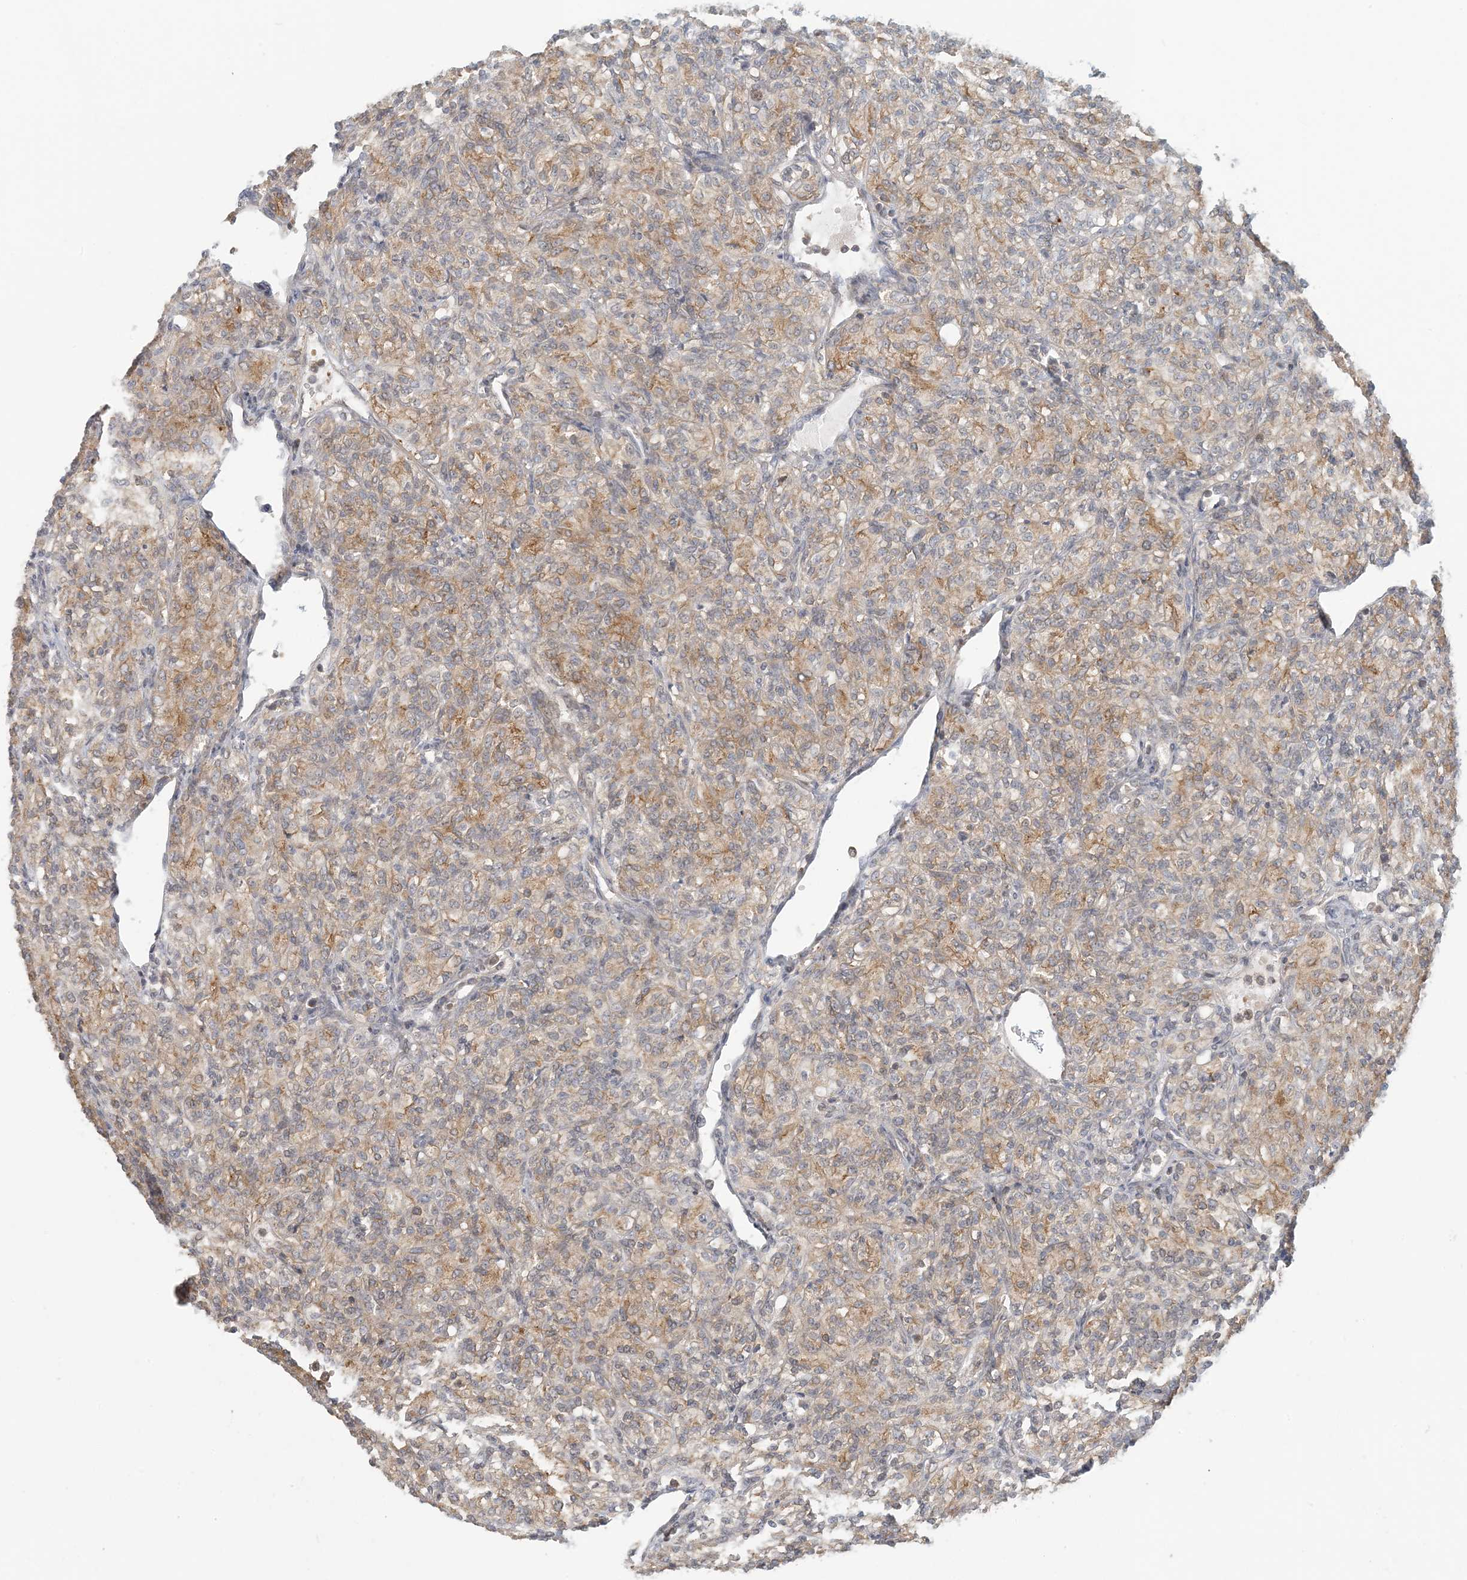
{"staining": {"intensity": "weak", "quantity": "25%-75%", "location": "cytoplasmic/membranous"}, "tissue": "renal cancer", "cell_type": "Tumor cells", "image_type": "cancer", "snomed": [{"axis": "morphology", "description": "Adenocarcinoma, NOS"}, {"axis": "topography", "description": "Kidney"}], "caption": "Renal adenocarcinoma tissue exhibits weak cytoplasmic/membranous staining in about 25%-75% of tumor cells, visualized by immunohistochemistry.", "gene": "ATP13A2", "patient": {"sex": "male", "age": 77}}